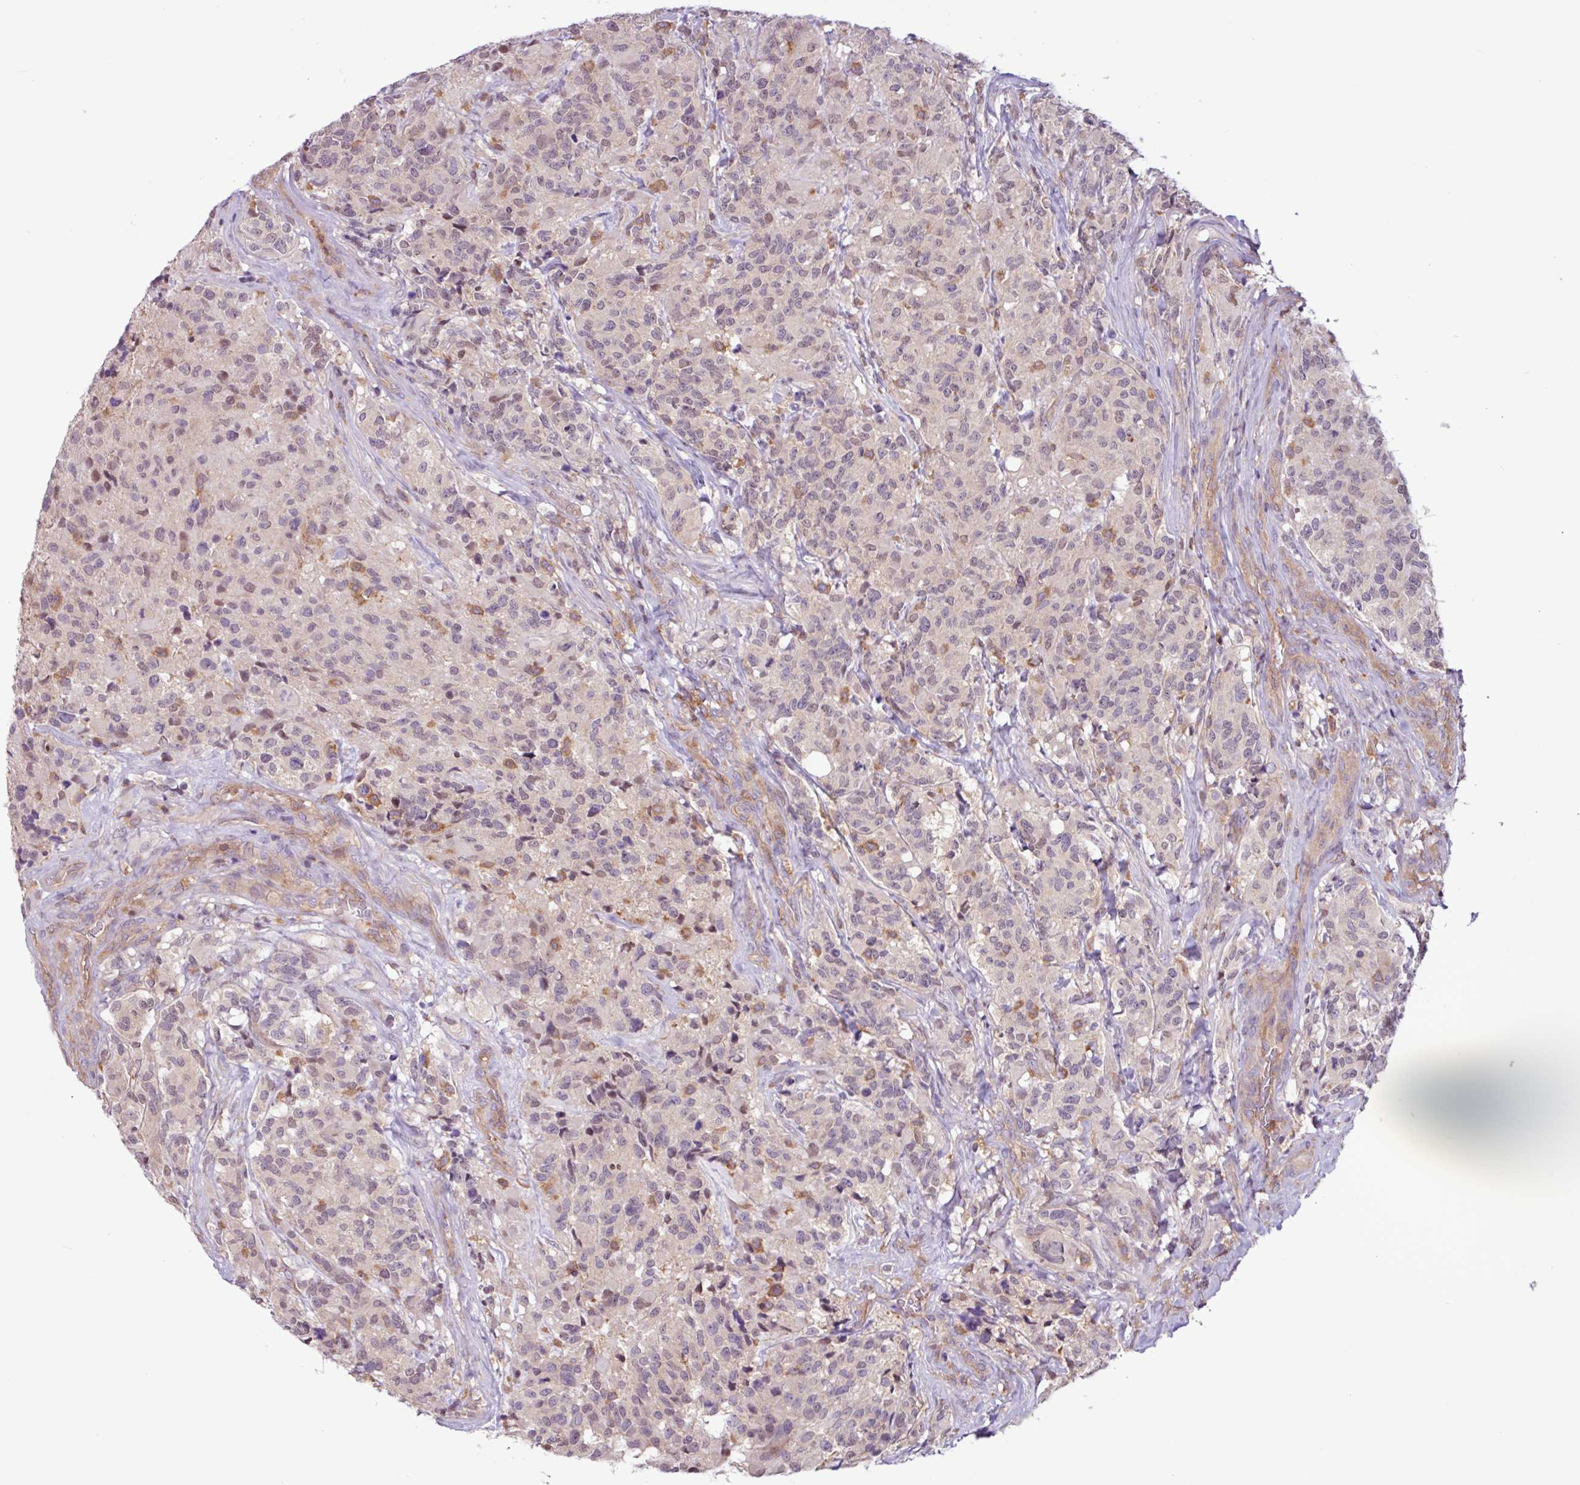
{"staining": {"intensity": "weak", "quantity": "<25%", "location": "cytoplasmic/membranous"}, "tissue": "glioma", "cell_type": "Tumor cells", "image_type": "cancer", "snomed": [{"axis": "morphology", "description": "Glioma, malignant, High grade"}, {"axis": "topography", "description": "Brain"}], "caption": "Immunohistochemistry (IHC) of malignant glioma (high-grade) exhibits no staining in tumor cells.", "gene": "ACTR3", "patient": {"sex": "female", "age": 67}}